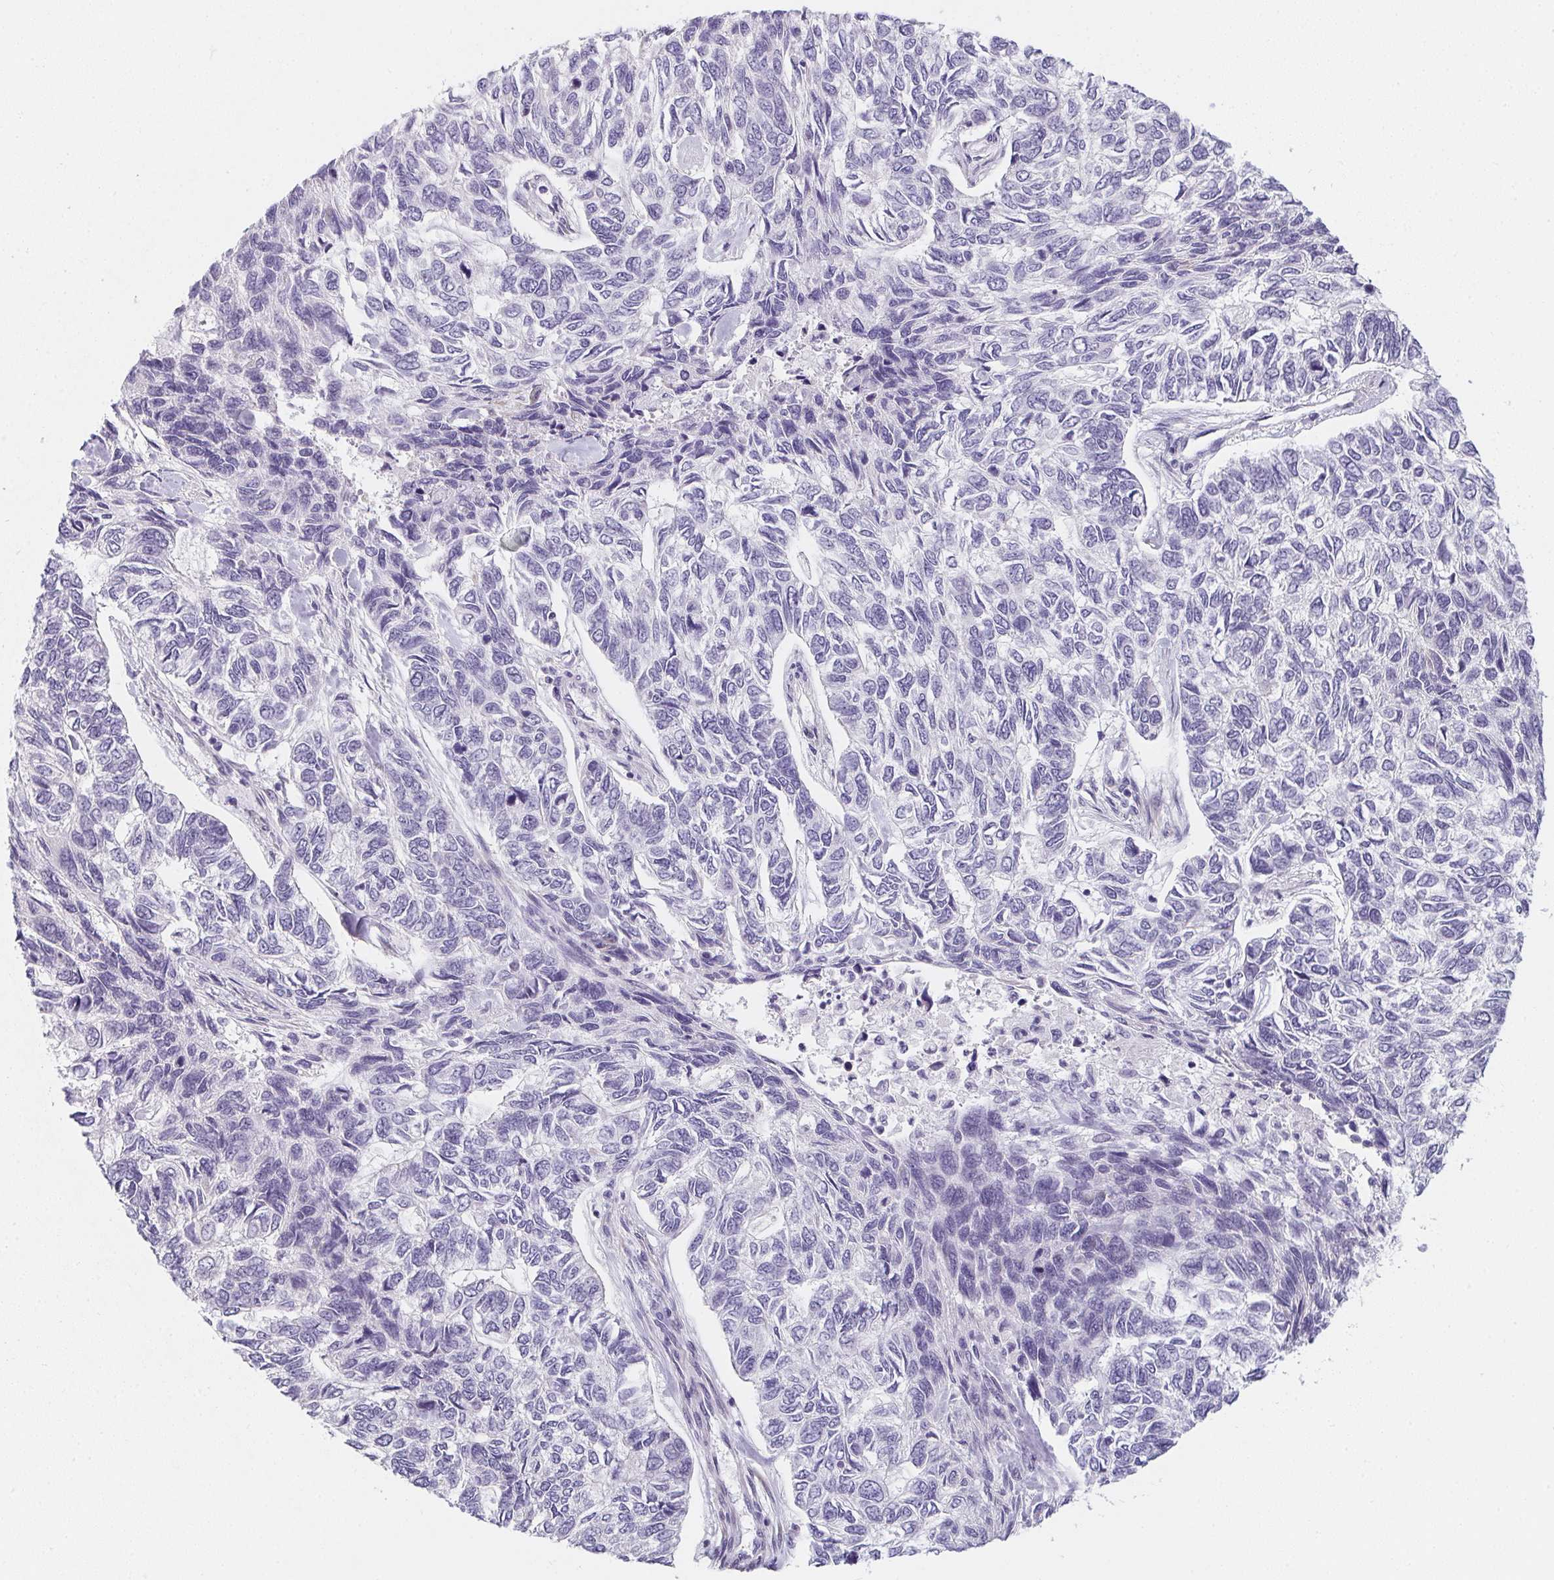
{"staining": {"intensity": "negative", "quantity": "none", "location": "none"}, "tissue": "skin cancer", "cell_type": "Tumor cells", "image_type": "cancer", "snomed": [{"axis": "morphology", "description": "Basal cell carcinoma"}, {"axis": "topography", "description": "Skin"}], "caption": "Immunohistochemistry micrograph of neoplastic tissue: human skin basal cell carcinoma stained with DAB demonstrates no significant protein staining in tumor cells.", "gene": "MAP1A", "patient": {"sex": "female", "age": 65}}